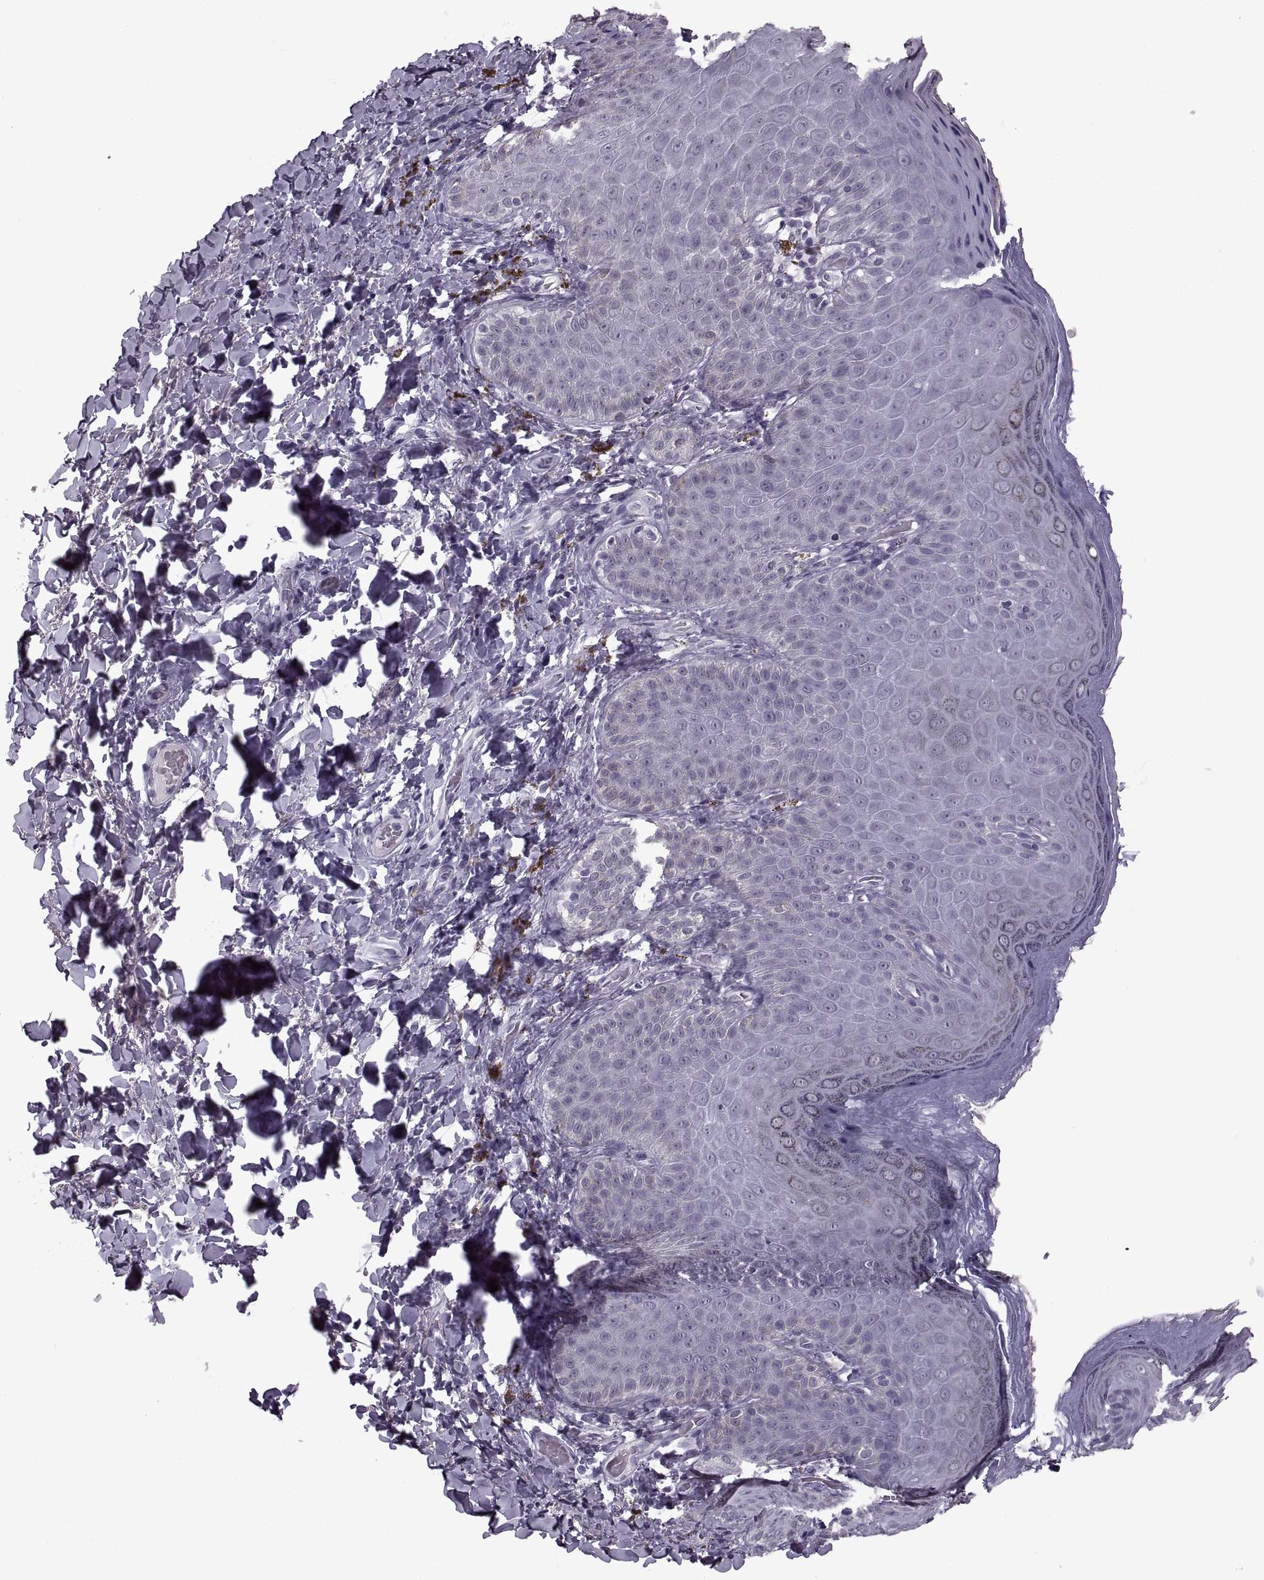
{"staining": {"intensity": "negative", "quantity": "none", "location": "none"}, "tissue": "skin", "cell_type": "Epidermal cells", "image_type": "normal", "snomed": [{"axis": "morphology", "description": "Normal tissue, NOS"}, {"axis": "topography", "description": "Anal"}], "caption": "Immunohistochemistry image of benign skin: human skin stained with DAB demonstrates no significant protein positivity in epidermal cells.", "gene": "PAGE2B", "patient": {"sex": "male", "age": 53}}